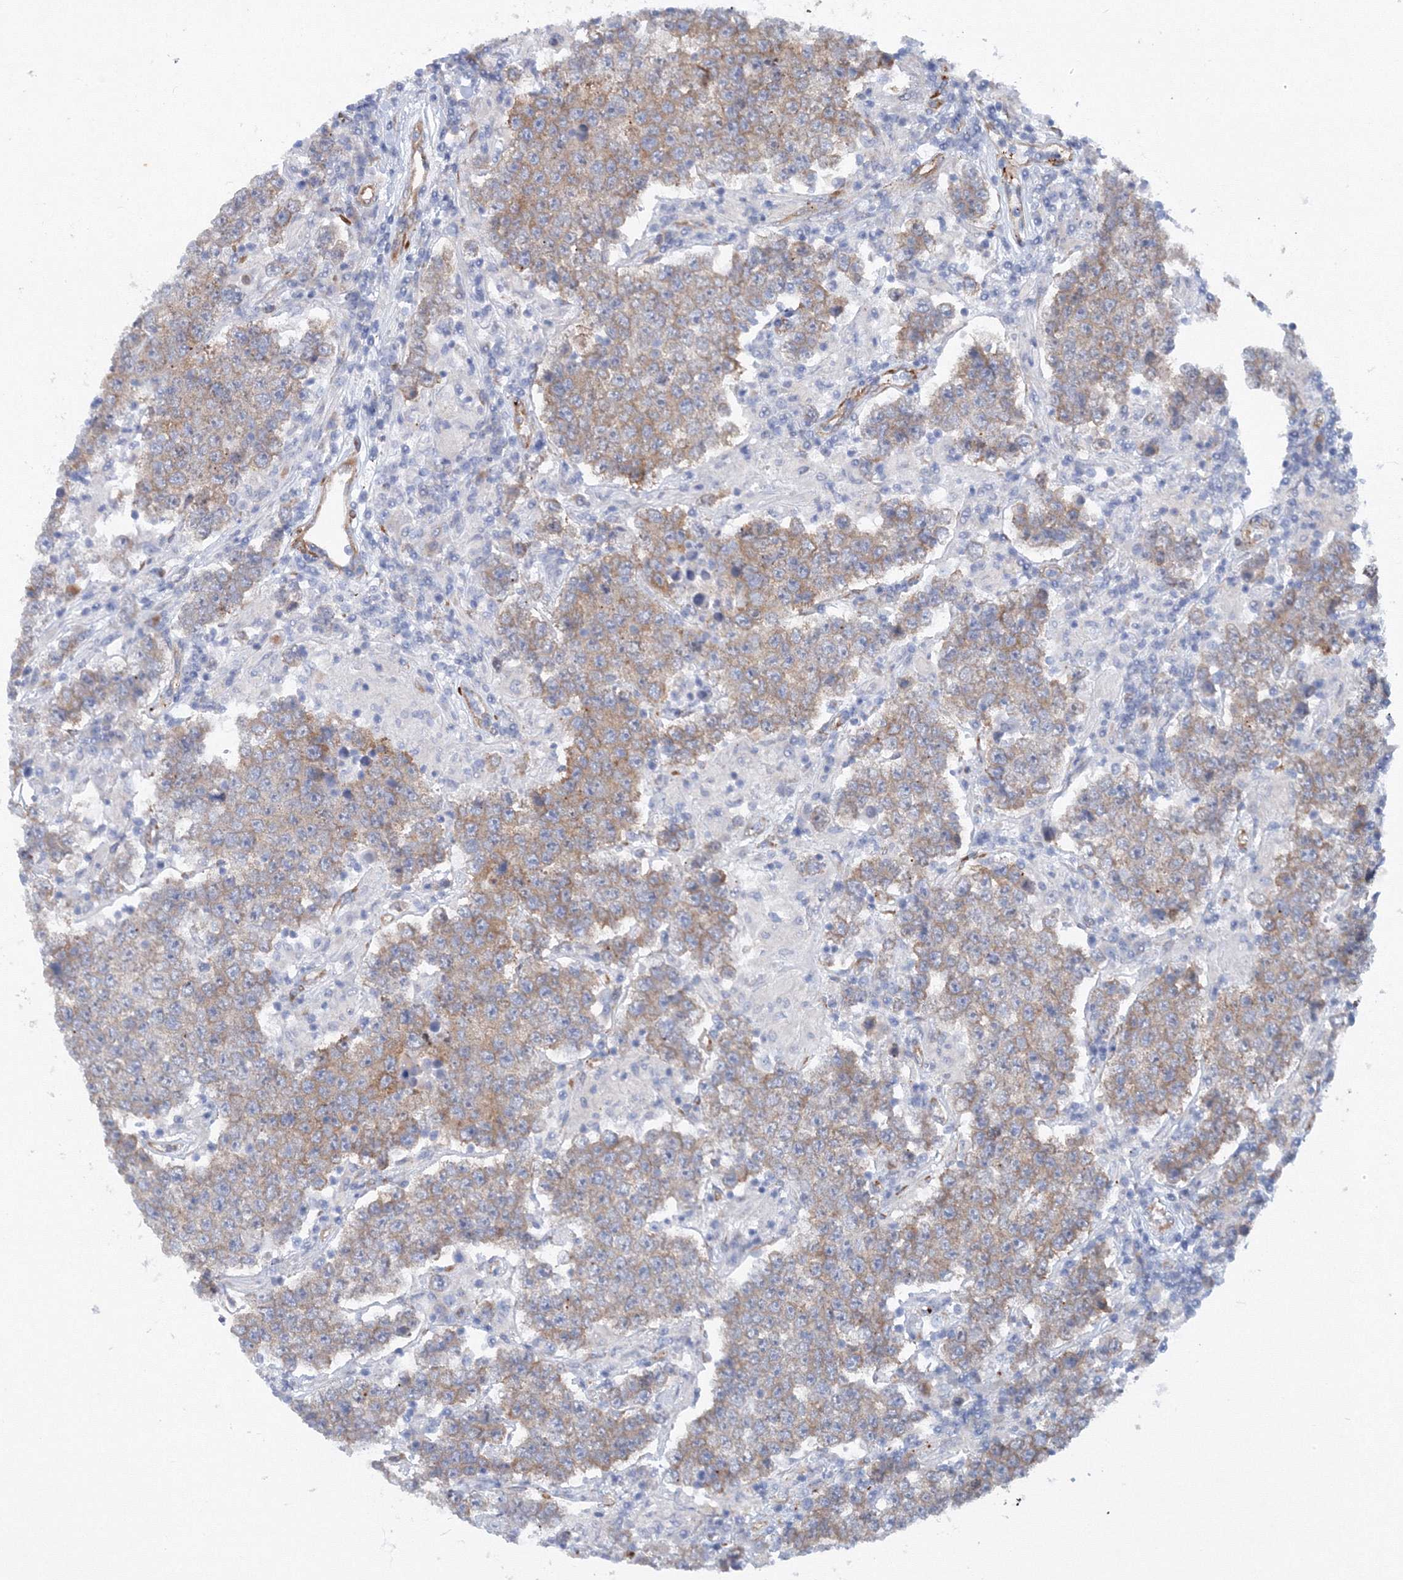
{"staining": {"intensity": "weak", "quantity": ">75%", "location": "cytoplasmic/membranous"}, "tissue": "testis cancer", "cell_type": "Tumor cells", "image_type": "cancer", "snomed": [{"axis": "morphology", "description": "Normal tissue, NOS"}, {"axis": "morphology", "description": "Urothelial carcinoma, High grade"}, {"axis": "morphology", "description": "Seminoma, NOS"}, {"axis": "morphology", "description": "Carcinoma, Embryonal, NOS"}, {"axis": "topography", "description": "Urinary bladder"}, {"axis": "topography", "description": "Testis"}], "caption": "Immunohistochemistry (IHC) histopathology image of neoplastic tissue: human testis cancer (urothelial carcinoma (high-grade)) stained using immunohistochemistry (IHC) displays low levels of weak protein expression localized specifically in the cytoplasmic/membranous of tumor cells, appearing as a cytoplasmic/membranous brown color.", "gene": "TANC1", "patient": {"sex": "male", "age": 41}}